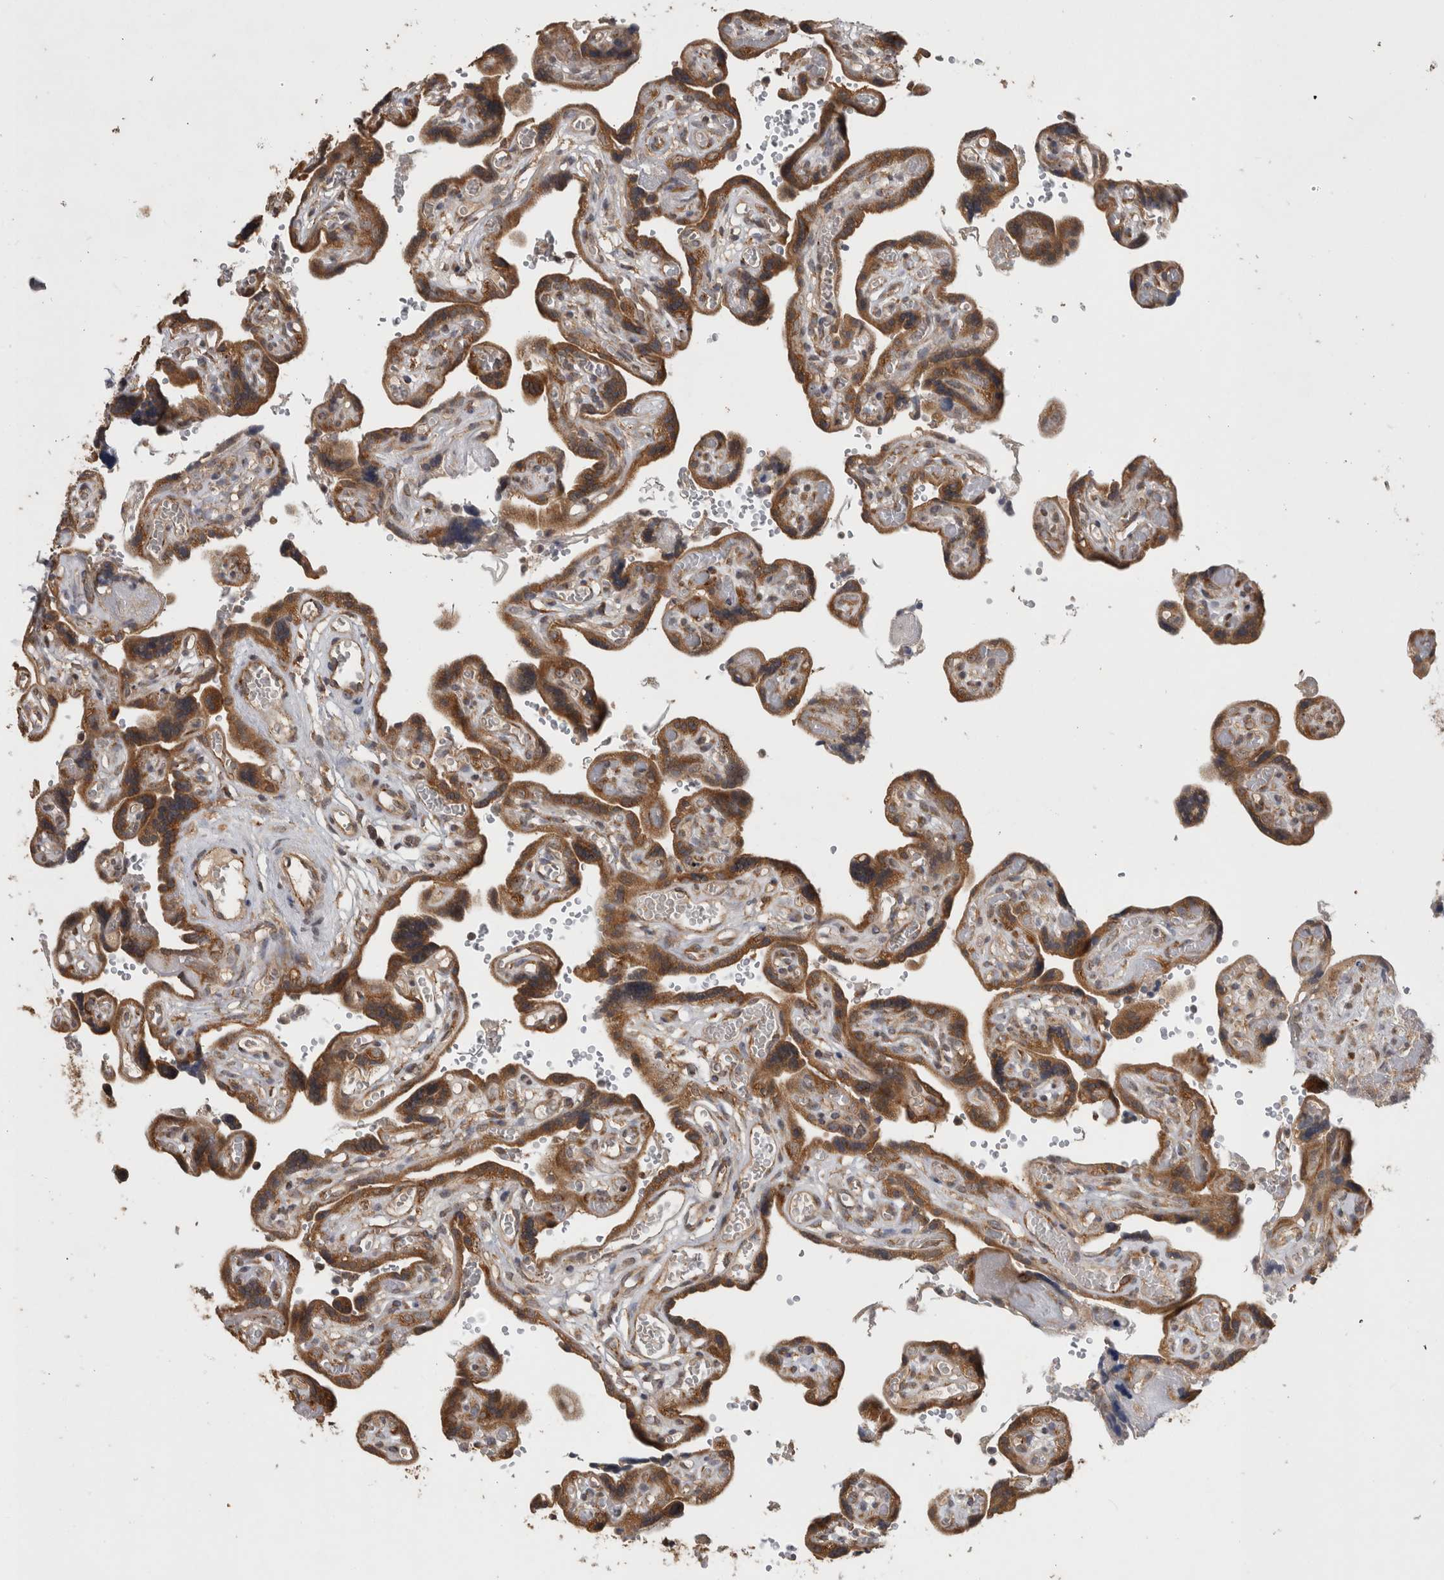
{"staining": {"intensity": "strong", "quantity": ">75%", "location": "cytoplasmic/membranous"}, "tissue": "placenta", "cell_type": "Decidual cells", "image_type": "normal", "snomed": [{"axis": "morphology", "description": "Normal tissue, NOS"}, {"axis": "topography", "description": "Placenta"}], "caption": "DAB immunohistochemical staining of normal human placenta shows strong cytoplasmic/membranous protein positivity in approximately >75% of decidual cells. (DAB = brown stain, brightfield microscopy at high magnification).", "gene": "ATXN2", "patient": {"sex": "female", "age": 30}}